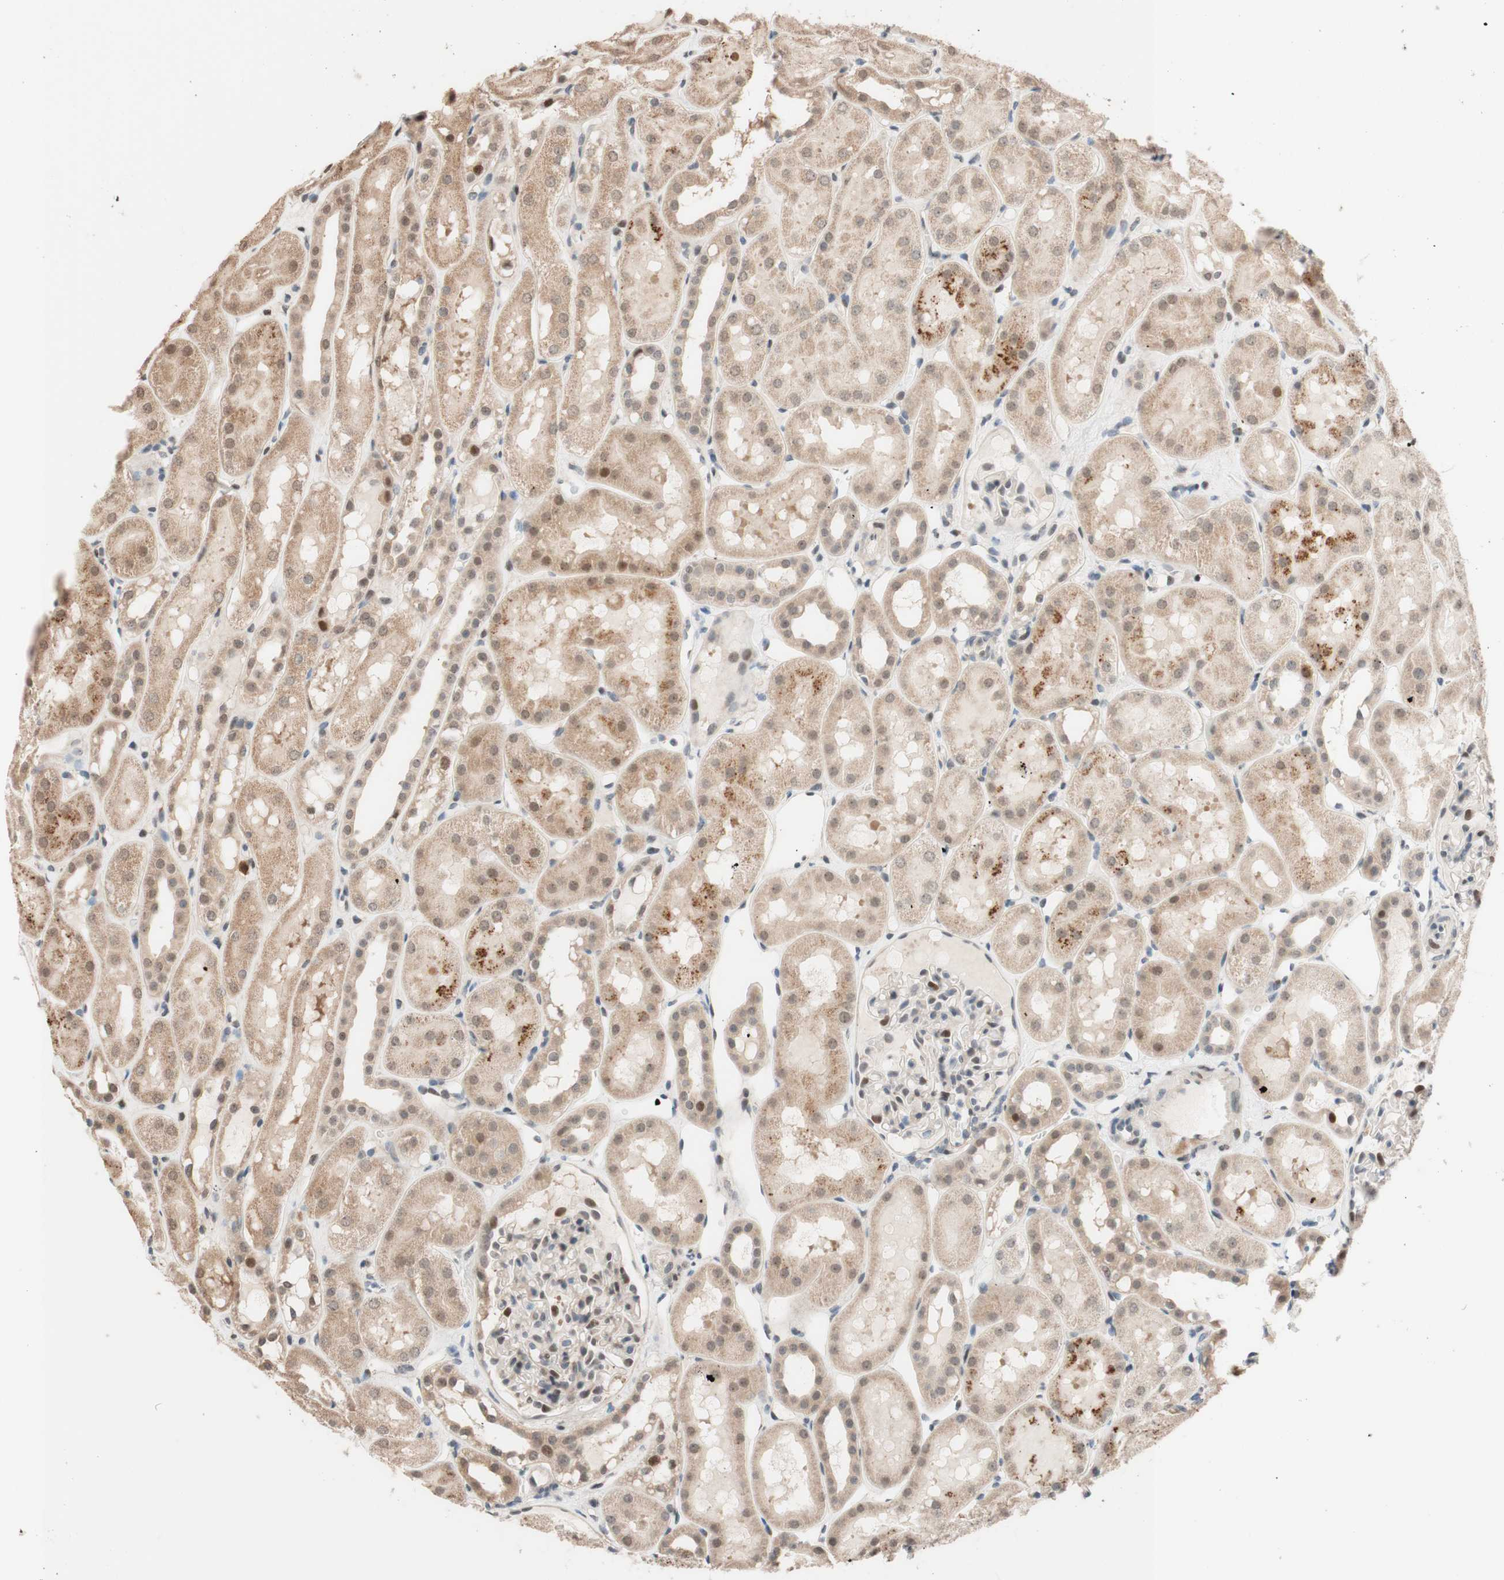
{"staining": {"intensity": "weak", "quantity": "<25%", "location": "cytoplasmic/membranous"}, "tissue": "kidney", "cell_type": "Cells in glomeruli", "image_type": "normal", "snomed": [{"axis": "morphology", "description": "Normal tissue, NOS"}, {"axis": "topography", "description": "Kidney"}, {"axis": "topography", "description": "Urinary bladder"}], "caption": "Immunohistochemistry of unremarkable human kidney demonstrates no expression in cells in glomeruli.", "gene": "CCNC", "patient": {"sex": "male", "age": 16}}